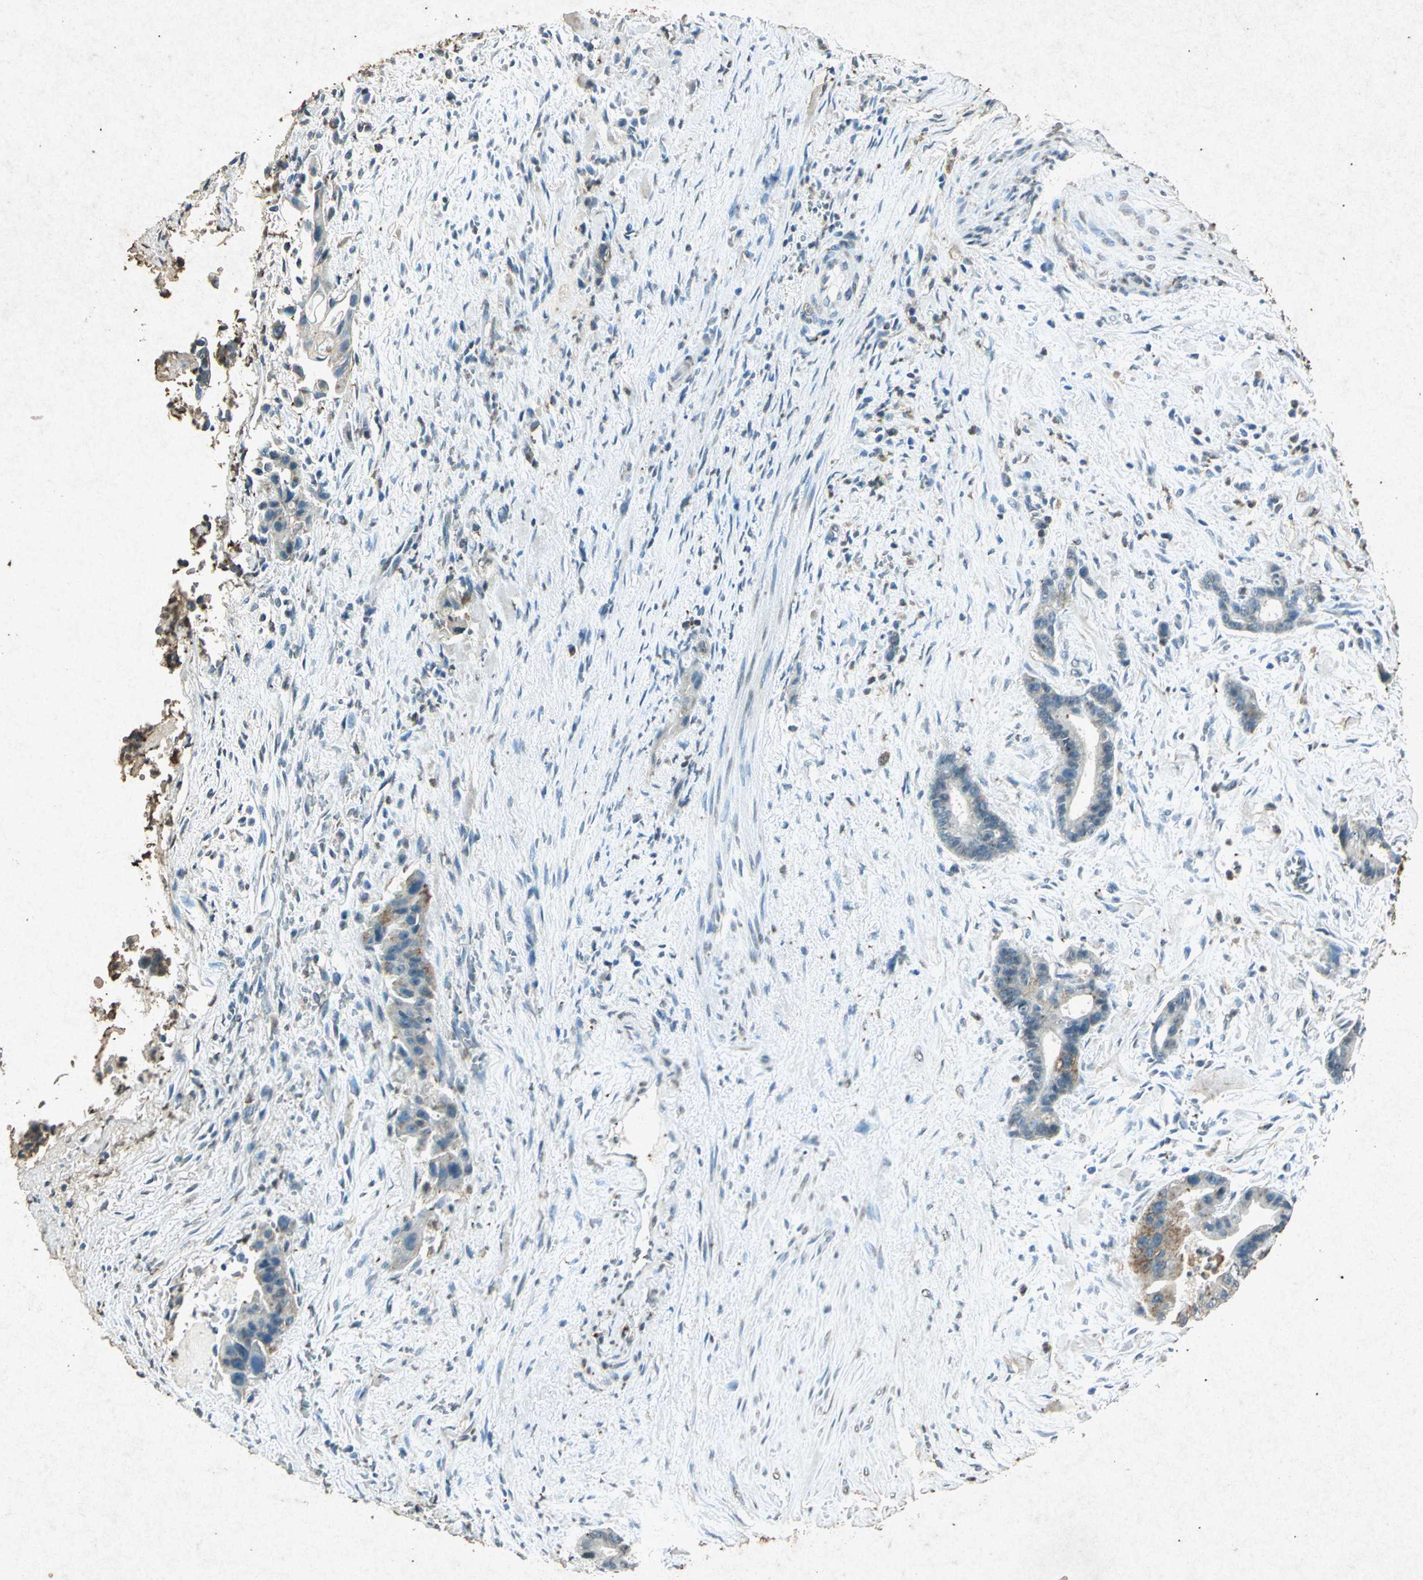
{"staining": {"intensity": "weak", "quantity": "<25%", "location": "cytoplasmic/membranous"}, "tissue": "liver cancer", "cell_type": "Tumor cells", "image_type": "cancer", "snomed": [{"axis": "morphology", "description": "Cholangiocarcinoma"}, {"axis": "topography", "description": "Liver"}], "caption": "Liver cholangiocarcinoma stained for a protein using IHC displays no positivity tumor cells.", "gene": "PSEN1", "patient": {"sex": "female", "age": 55}}